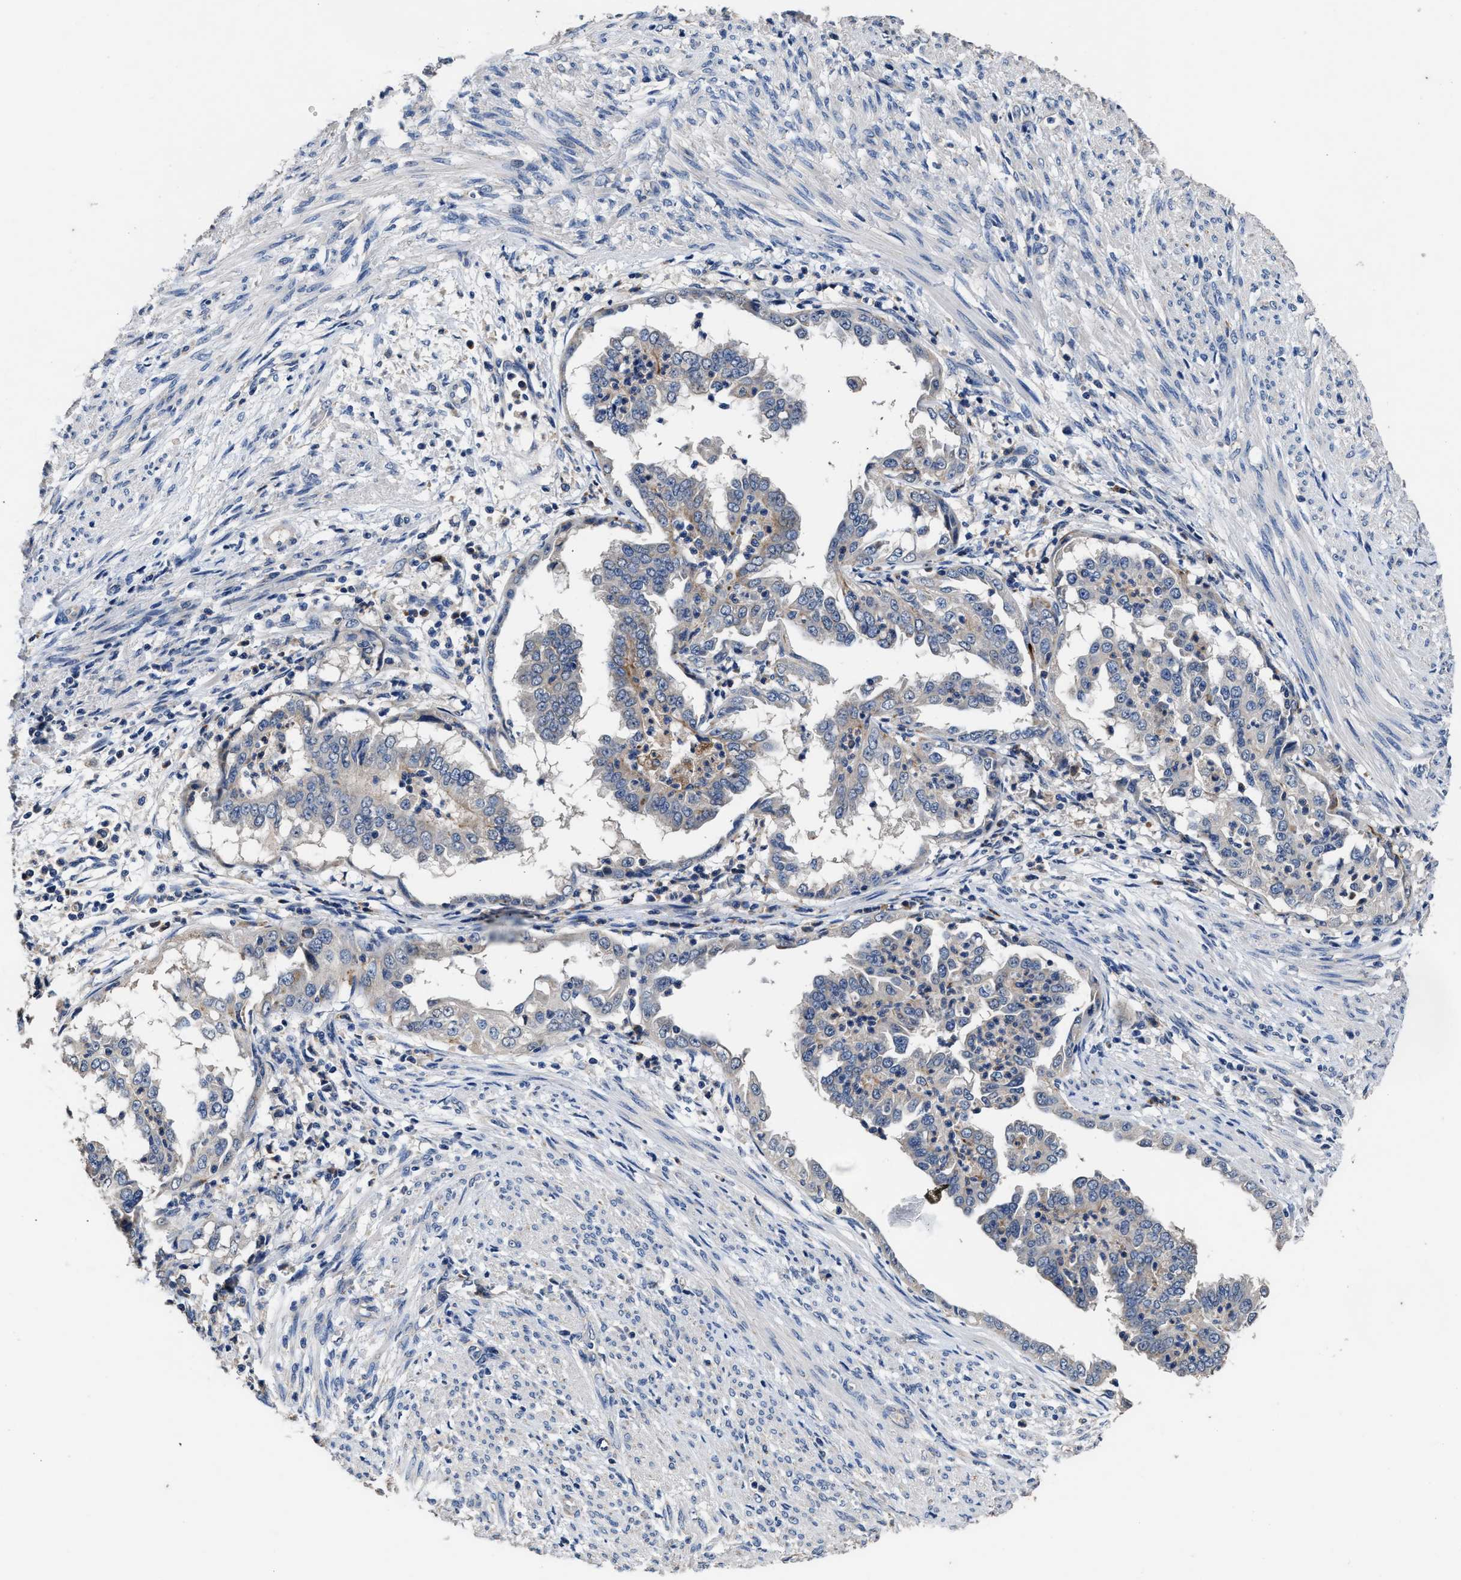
{"staining": {"intensity": "moderate", "quantity": "<25%", "location": "cytoplasmic/membranous"}, "tissue": "endometrial cancer", "cell_type": "Tumor cells", "image_type": "cancer", "snomed": [{"axis": "morphology", "description": "Adenocarcinoma, NOS"}, {"axis": "topography", "description": "Endometrium"}], "caption": "Tumor cells display moderate cytoplasmic/membranous staining in approximately <25% of cells in endometrial adenocarcinoma.", "gene": "UBR4", "patient": {"sex": "female", "age": 85}}